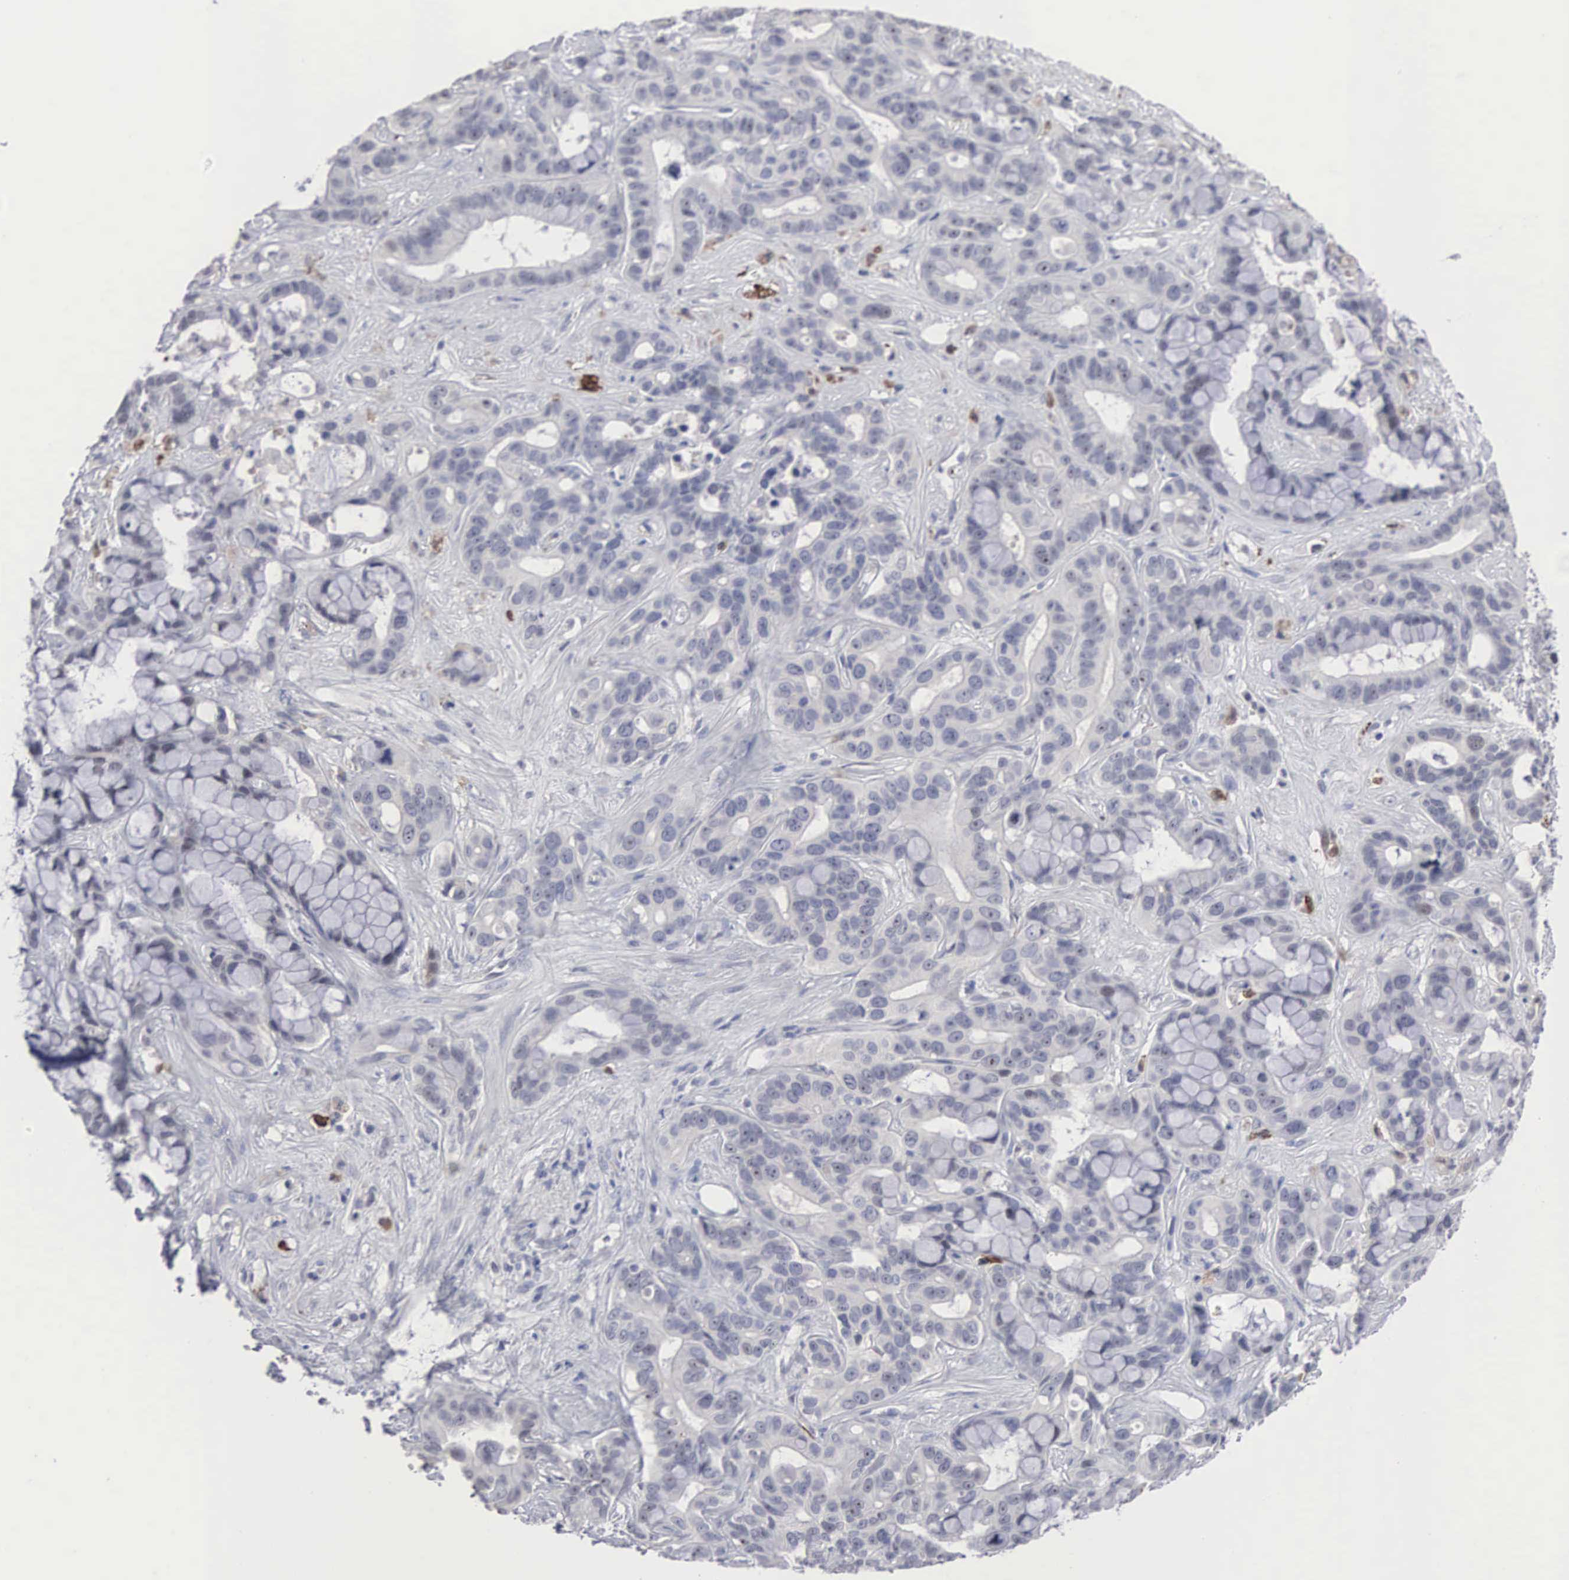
{"staining": {"intensity": "negative", "quantity": "none", "location": "none"}, "tissue": "liver cancer", "cell_type": "Tumor cells", "image_type": "cancer", "snomed": [{"axis": "morphology", "description": "Cholangiocarcinoma"}, {"axis": "topography", "description": "Liver"}], "caption": "Immunohistochemistry (IHC) image of human cholangiocarcinoma (liver) stained for a protein (brown), which shows no expression in tumor cells. (DAB immunohistochemistry with hematoxylin counter stain).", "gene": "ACOT4", "patient": {"sex": "female", "age": 65}}